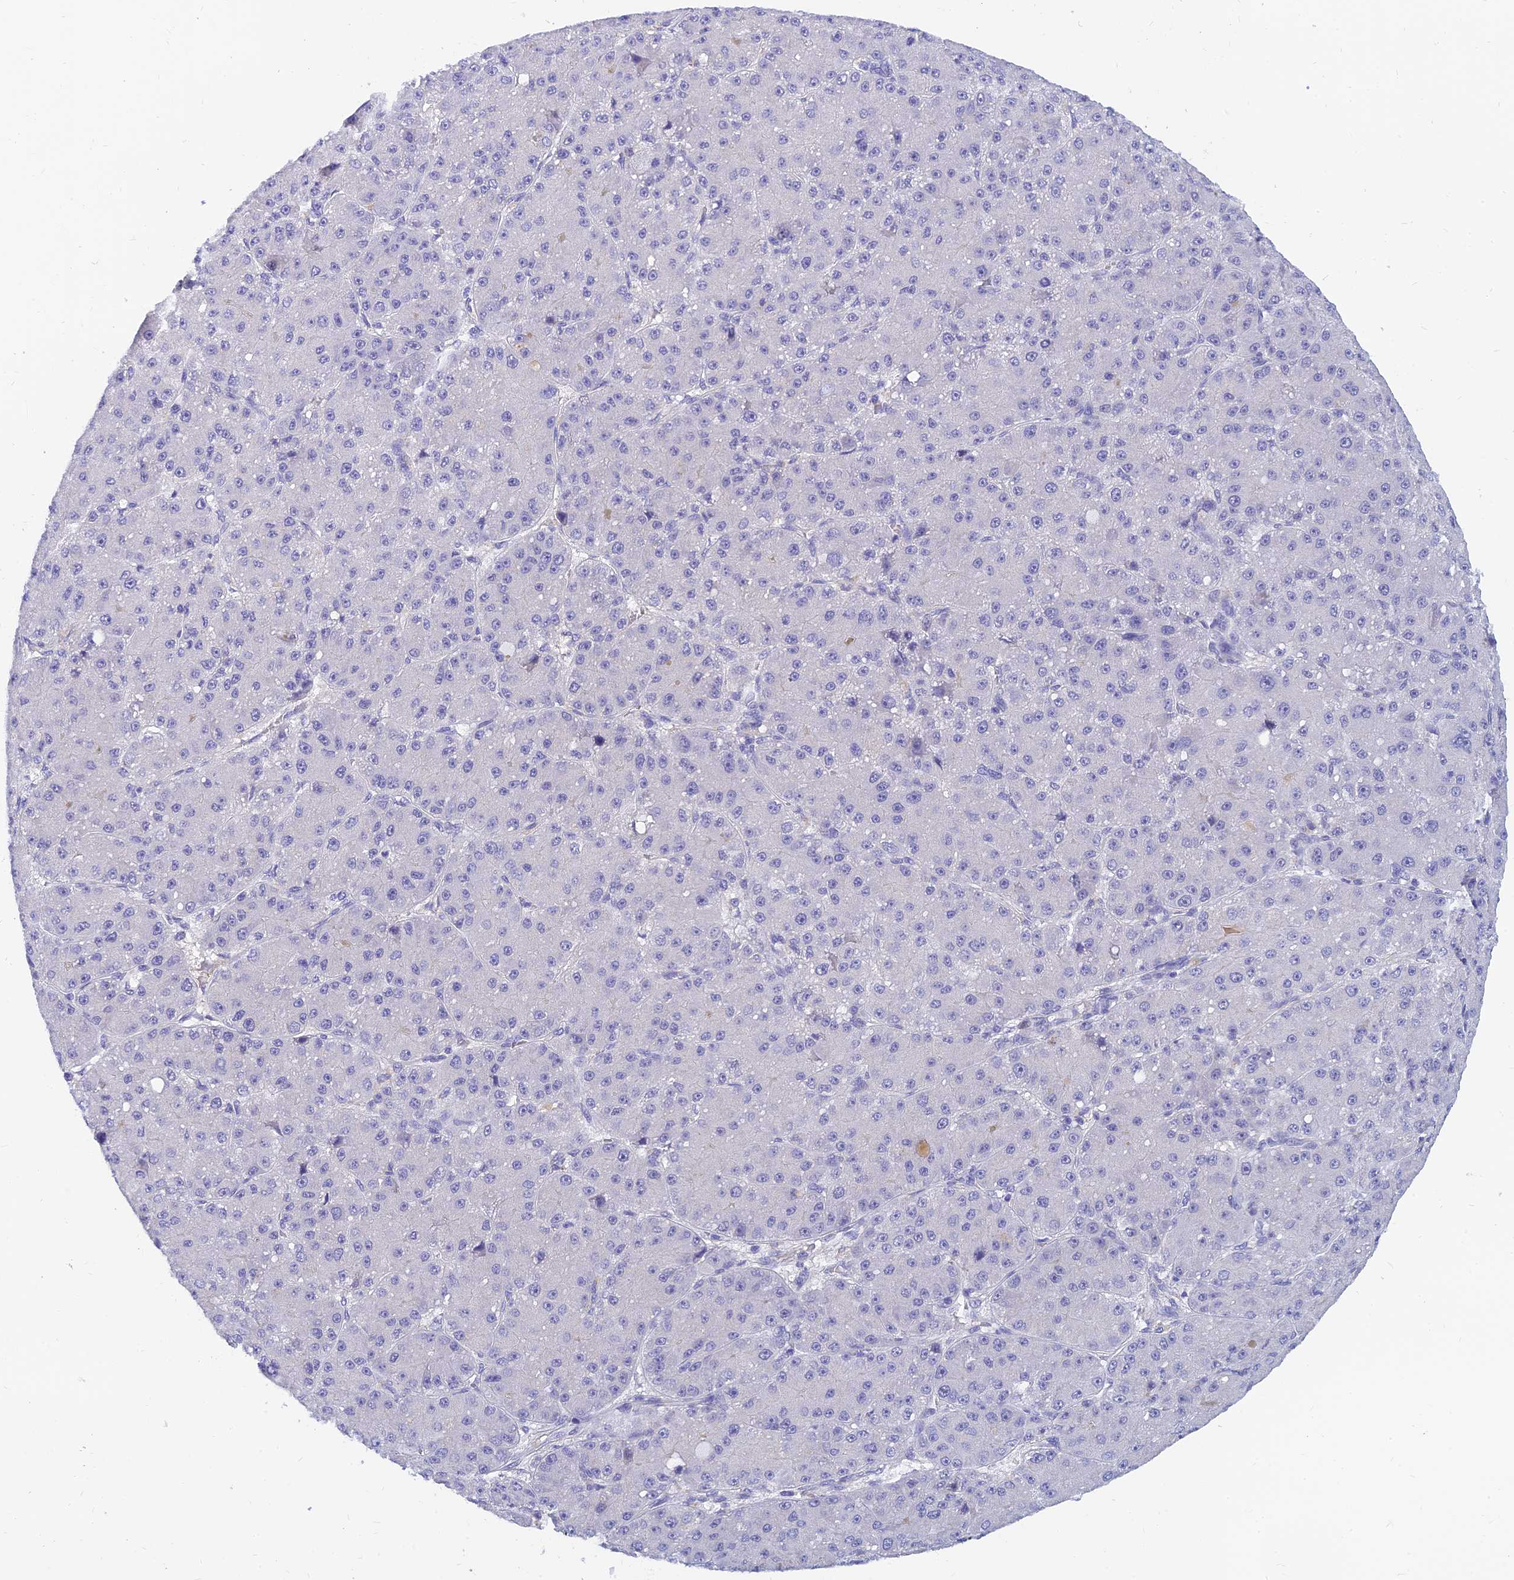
{"staining": {"intensity": "negative", "quantity": "none", "location": "none"}, "tissue": "liver cancer", "cell_type": "Tumor cells", "image_type": "cancer", "snomed": [{"axis": "morphology", "description": "Carcinoma, Hepatocellular, NOS"}, {"axis": "topography", "description": "Liver"}], "caption": "Photomicrograph shows no significant protein expression in tumor cells of liver hepatocellular carcinoma.", "gene": "TMEM161B", "patient": {"sex": "male", "age": 67}}